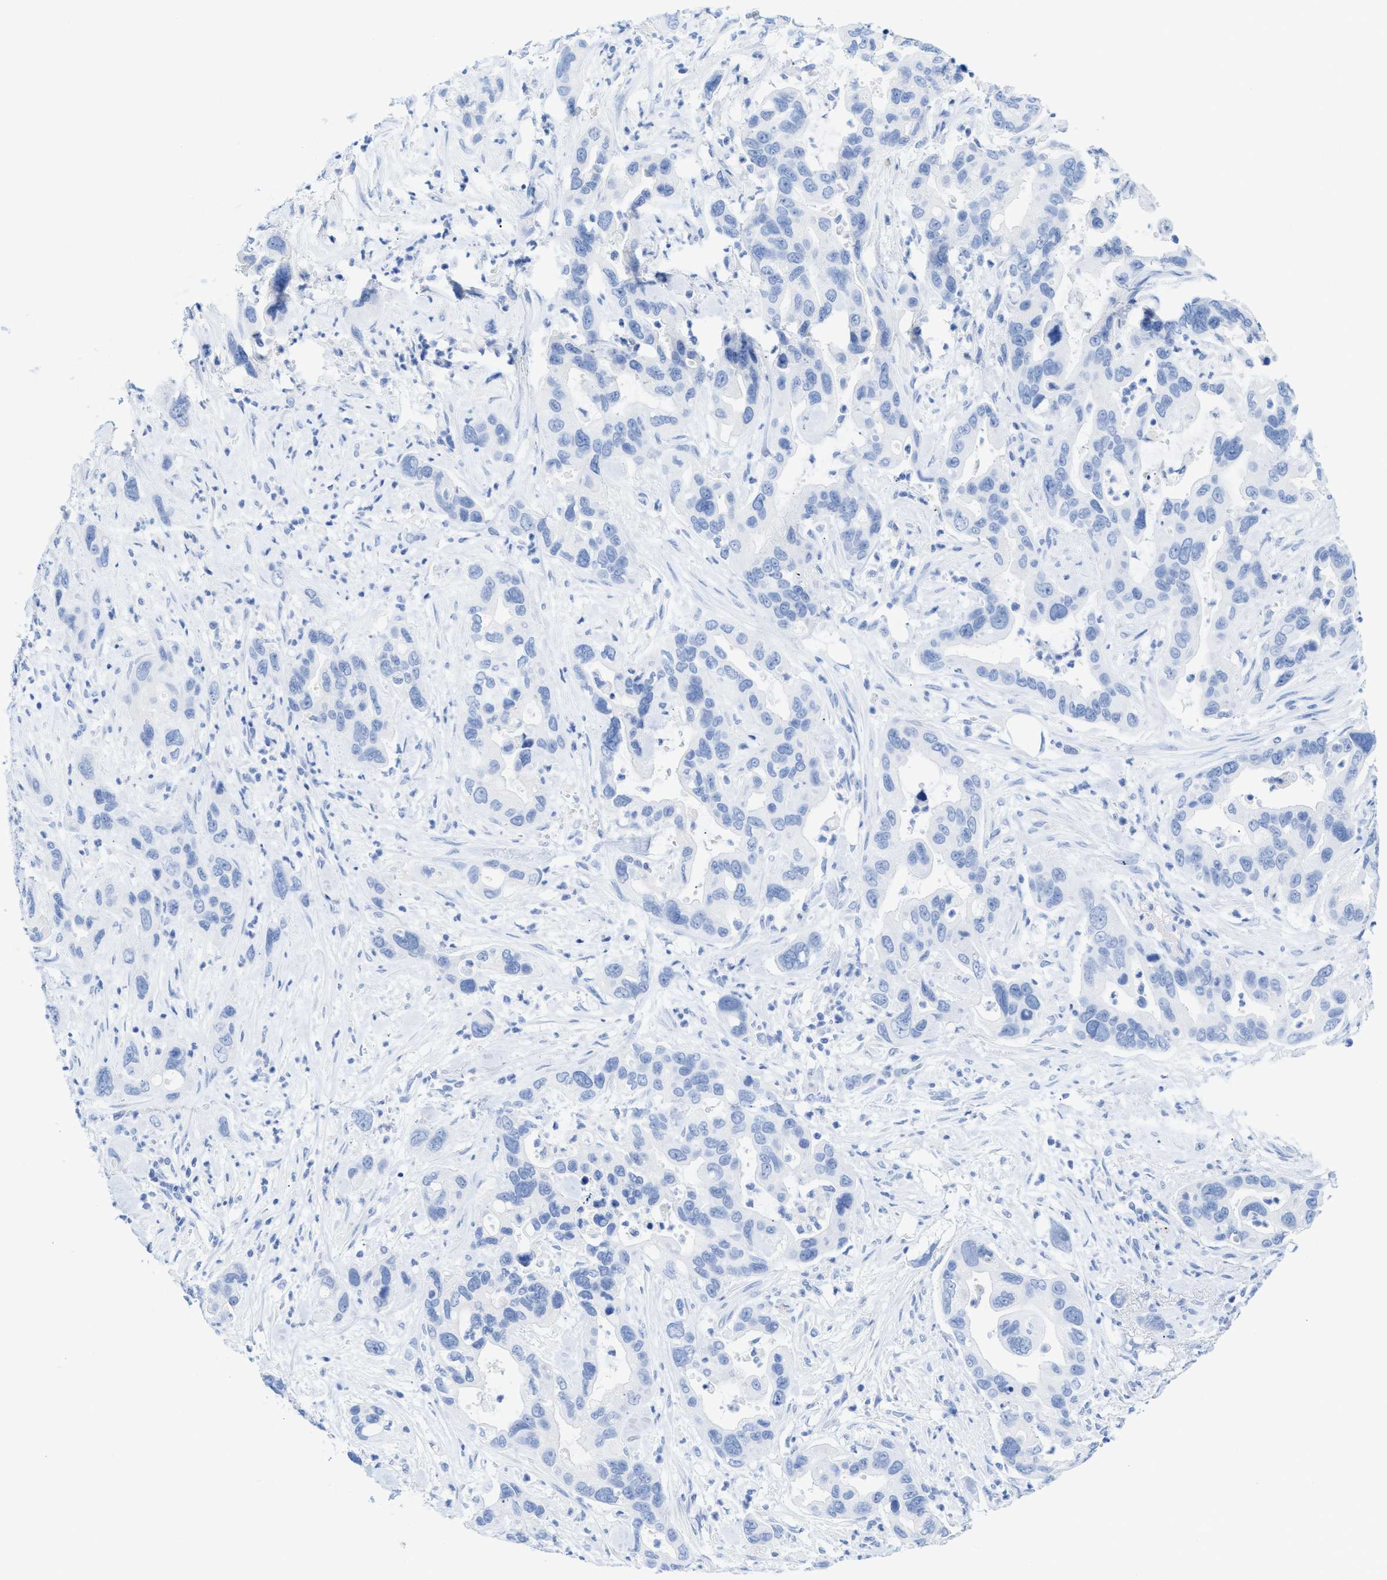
{"staining": {"intensity": "negative", "quantity": "none", "location": "none"}, "tissue": "pancreatic cancer", "cell_type": "Tumor cells", "image_type": "cancer", "snomed": [{"axis": "morphology", "description": "Adenocarcinoma, NOS"}, {"axis": "topography", "description": "Pancreas"}], "caption": "There is no significant positivity in tumor cells of adenocarcinoma (pancreatic).", "gene": "ANKFN1", "patient": {"sex": "female", "age": 70}}